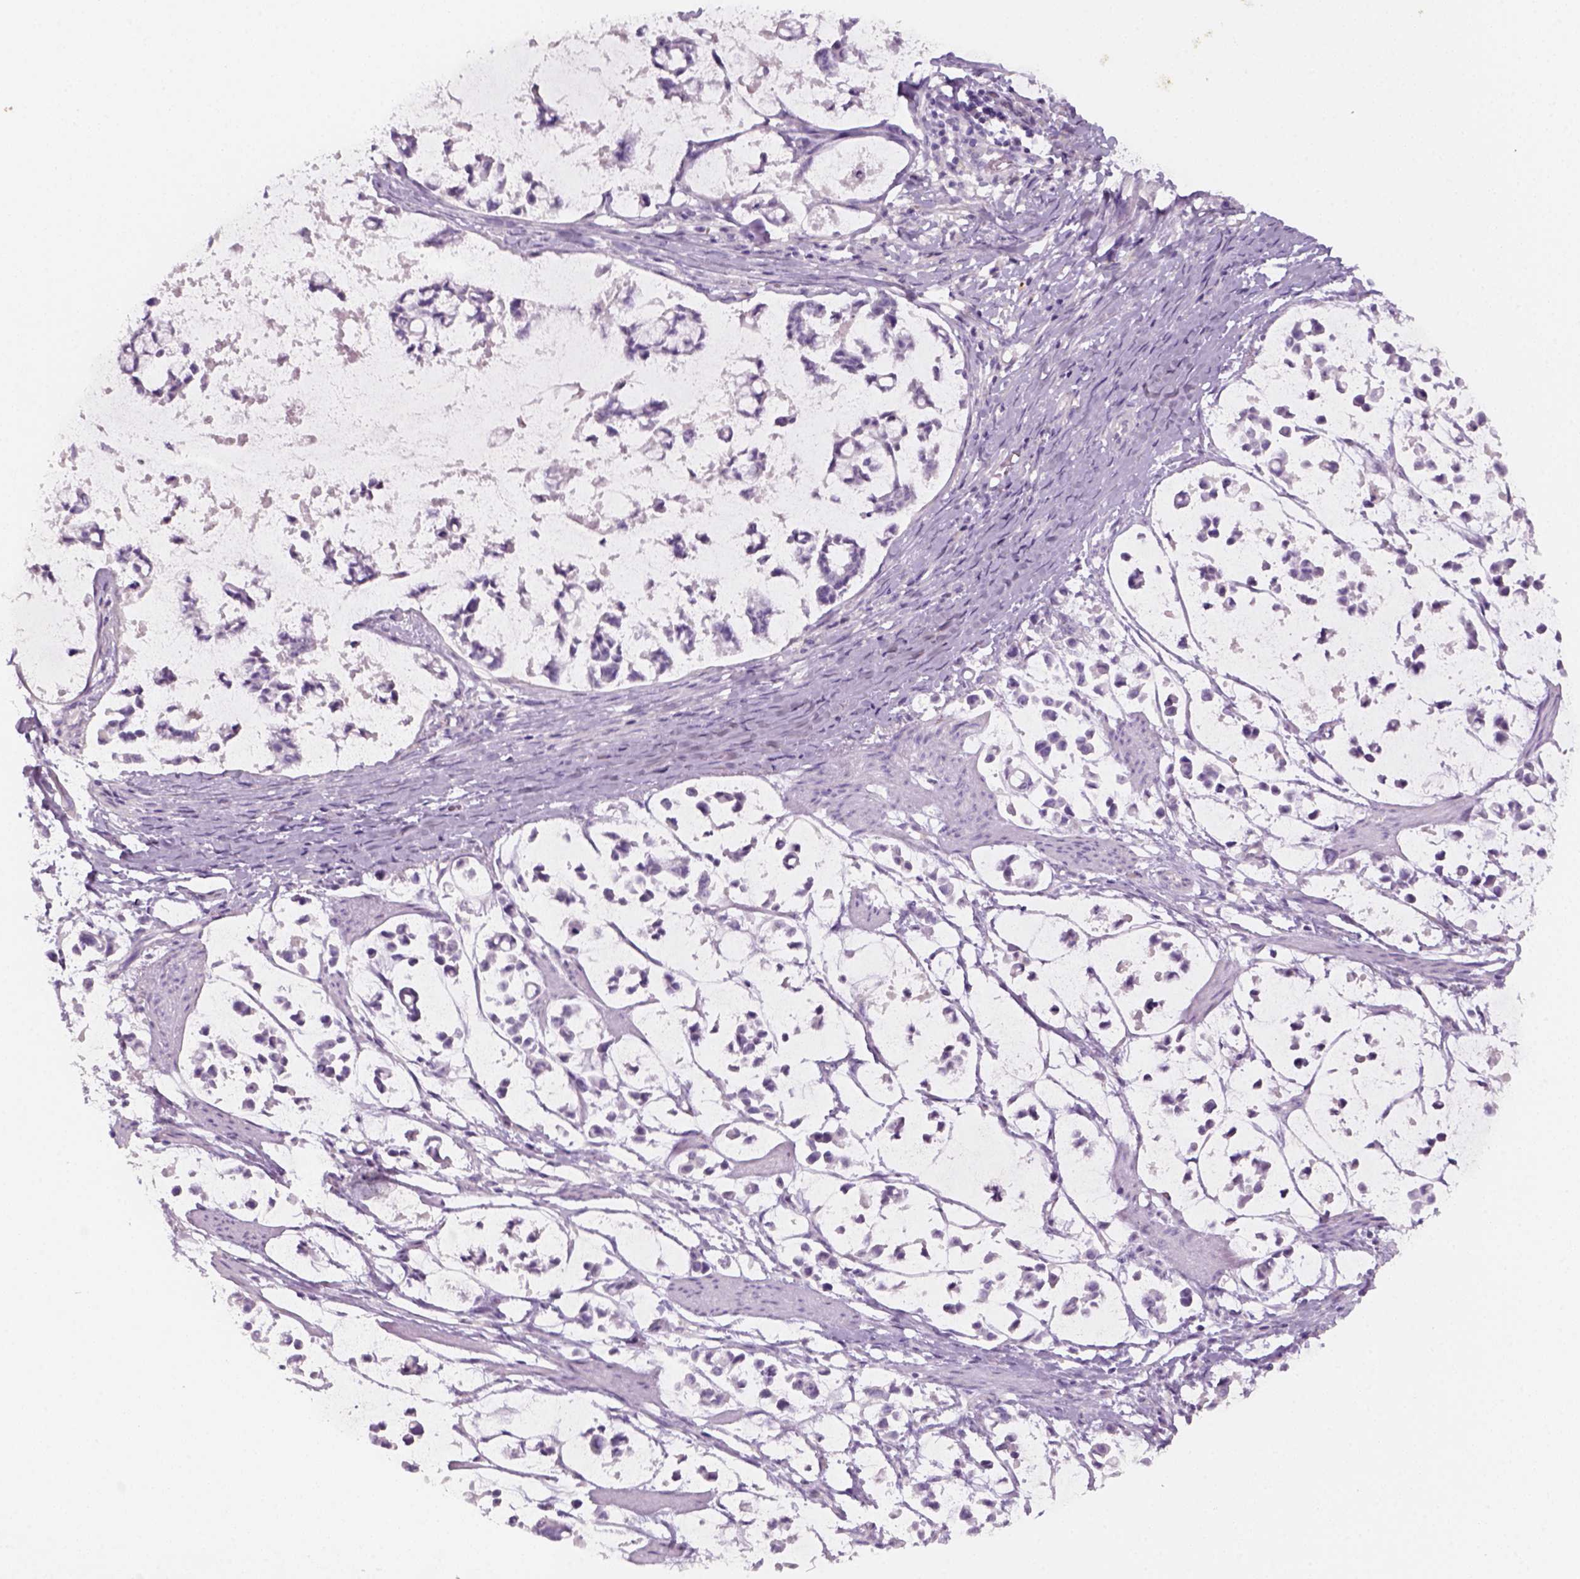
{"staining": {"intensity": "negative", "quantity": "none", "location": "none"}, "tissue": "stomach cancer", "cell_type": "Tumor cells", "image_type": "cancer", "snomed": [{"axis": "morphology", "description": "Adenocarcinoma, NOS"}, {"axis": "topography", "description": "Stomach"}], "caption": "Protein analysis of stomach cancer reveals no significant expression in tumor cells.", "gene": "KRT25", "patient": {"sex": "male", "age": 82}}